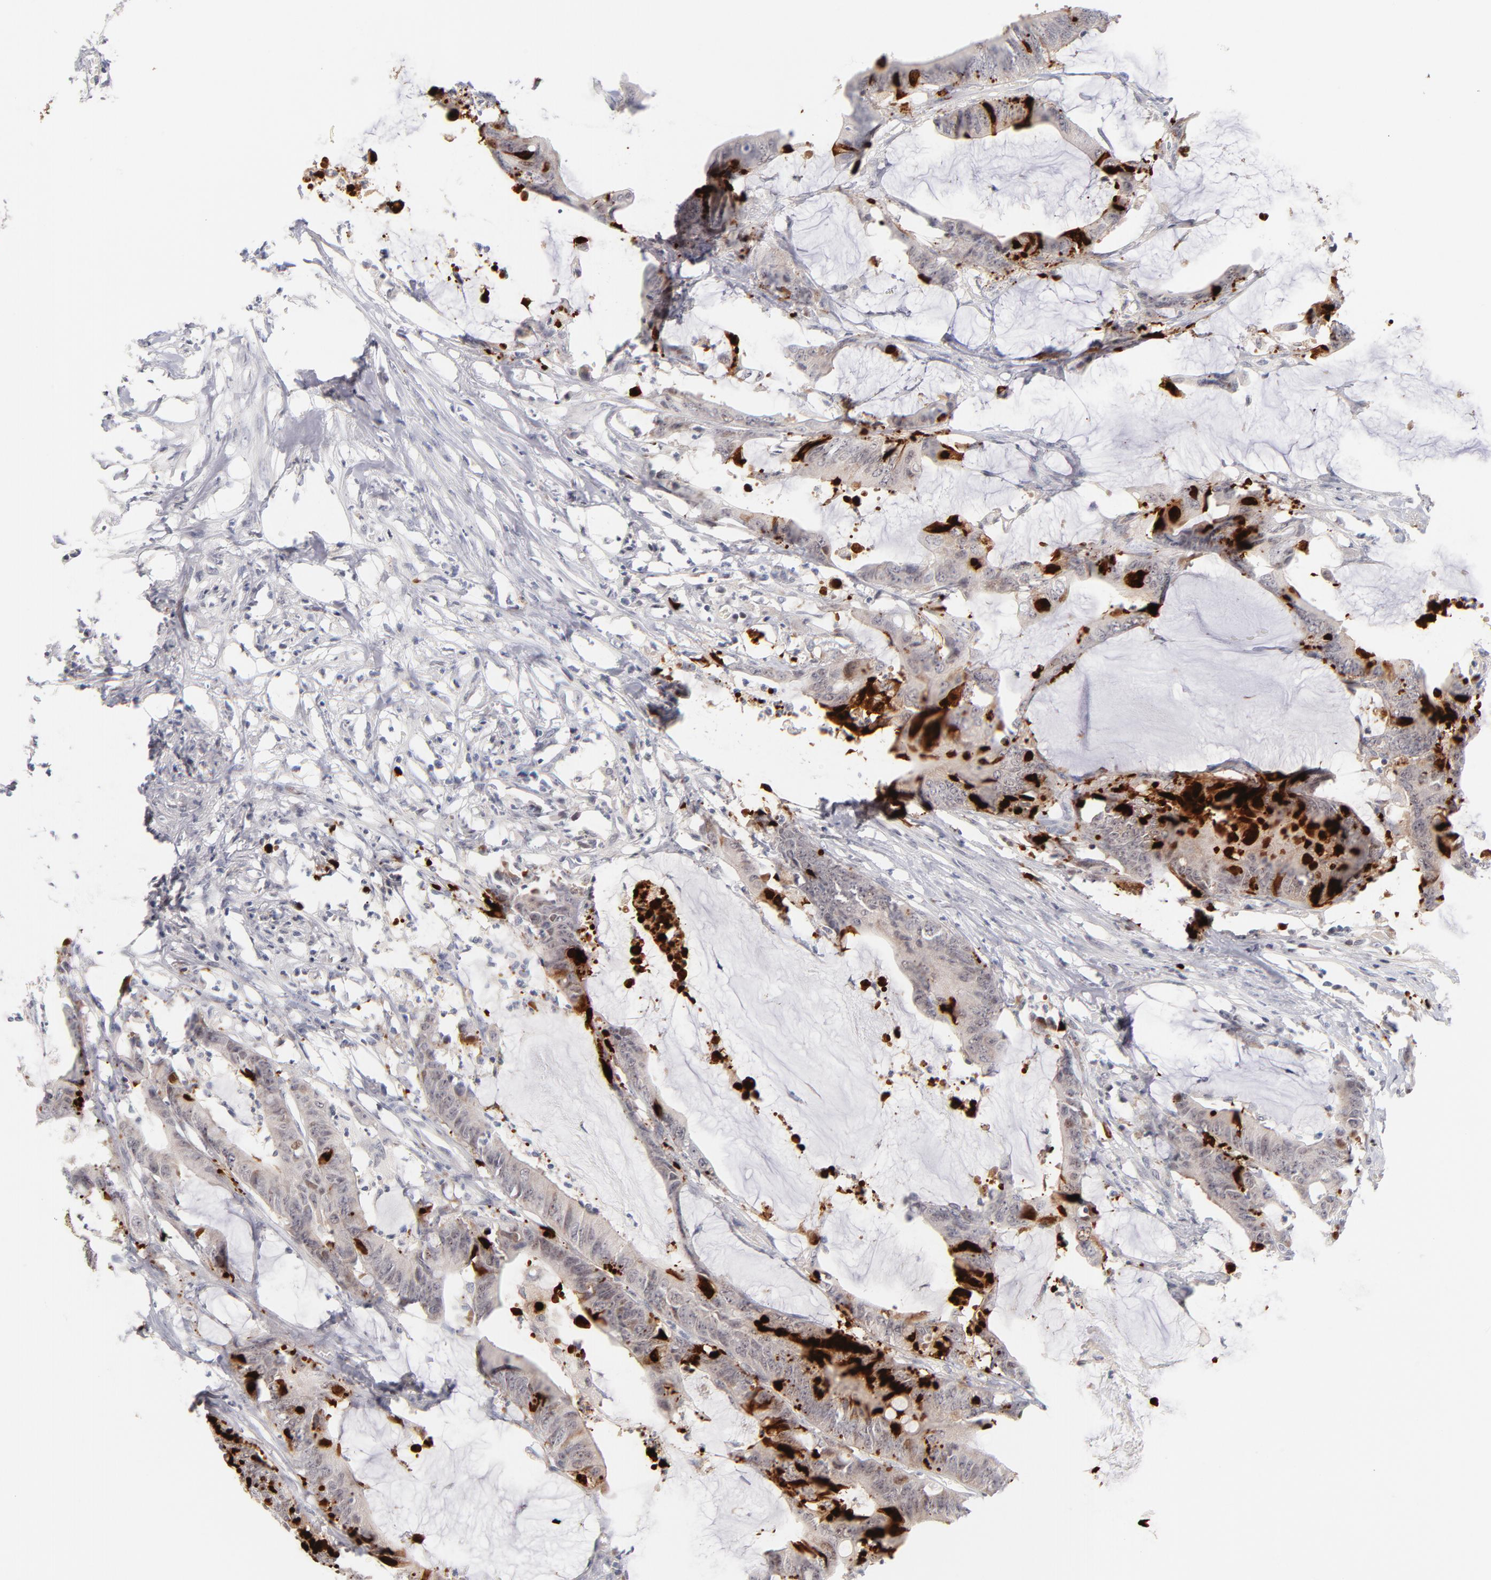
{"staining": {"intensity": "strong", "quantity": "25%-75%", "location": "nuclear"}, "tissue": "colorectal cancer", "cell_type": "Tumor cells", "image_type": "cancer", "snomed": [{"axis": "morphology", "description": "Adenocarcinoma, NOS"}, {"axis": "topography", "description": "Rectum"}], "caption": "This is a micrograph of immunohistochemistry (IHC) staining of adenocarcinoma (colorectal), which shows strong positivity in the nuclear of tumor cells.", "gene": "PARP1", "patient": {"sex": "female", "age": 66}}